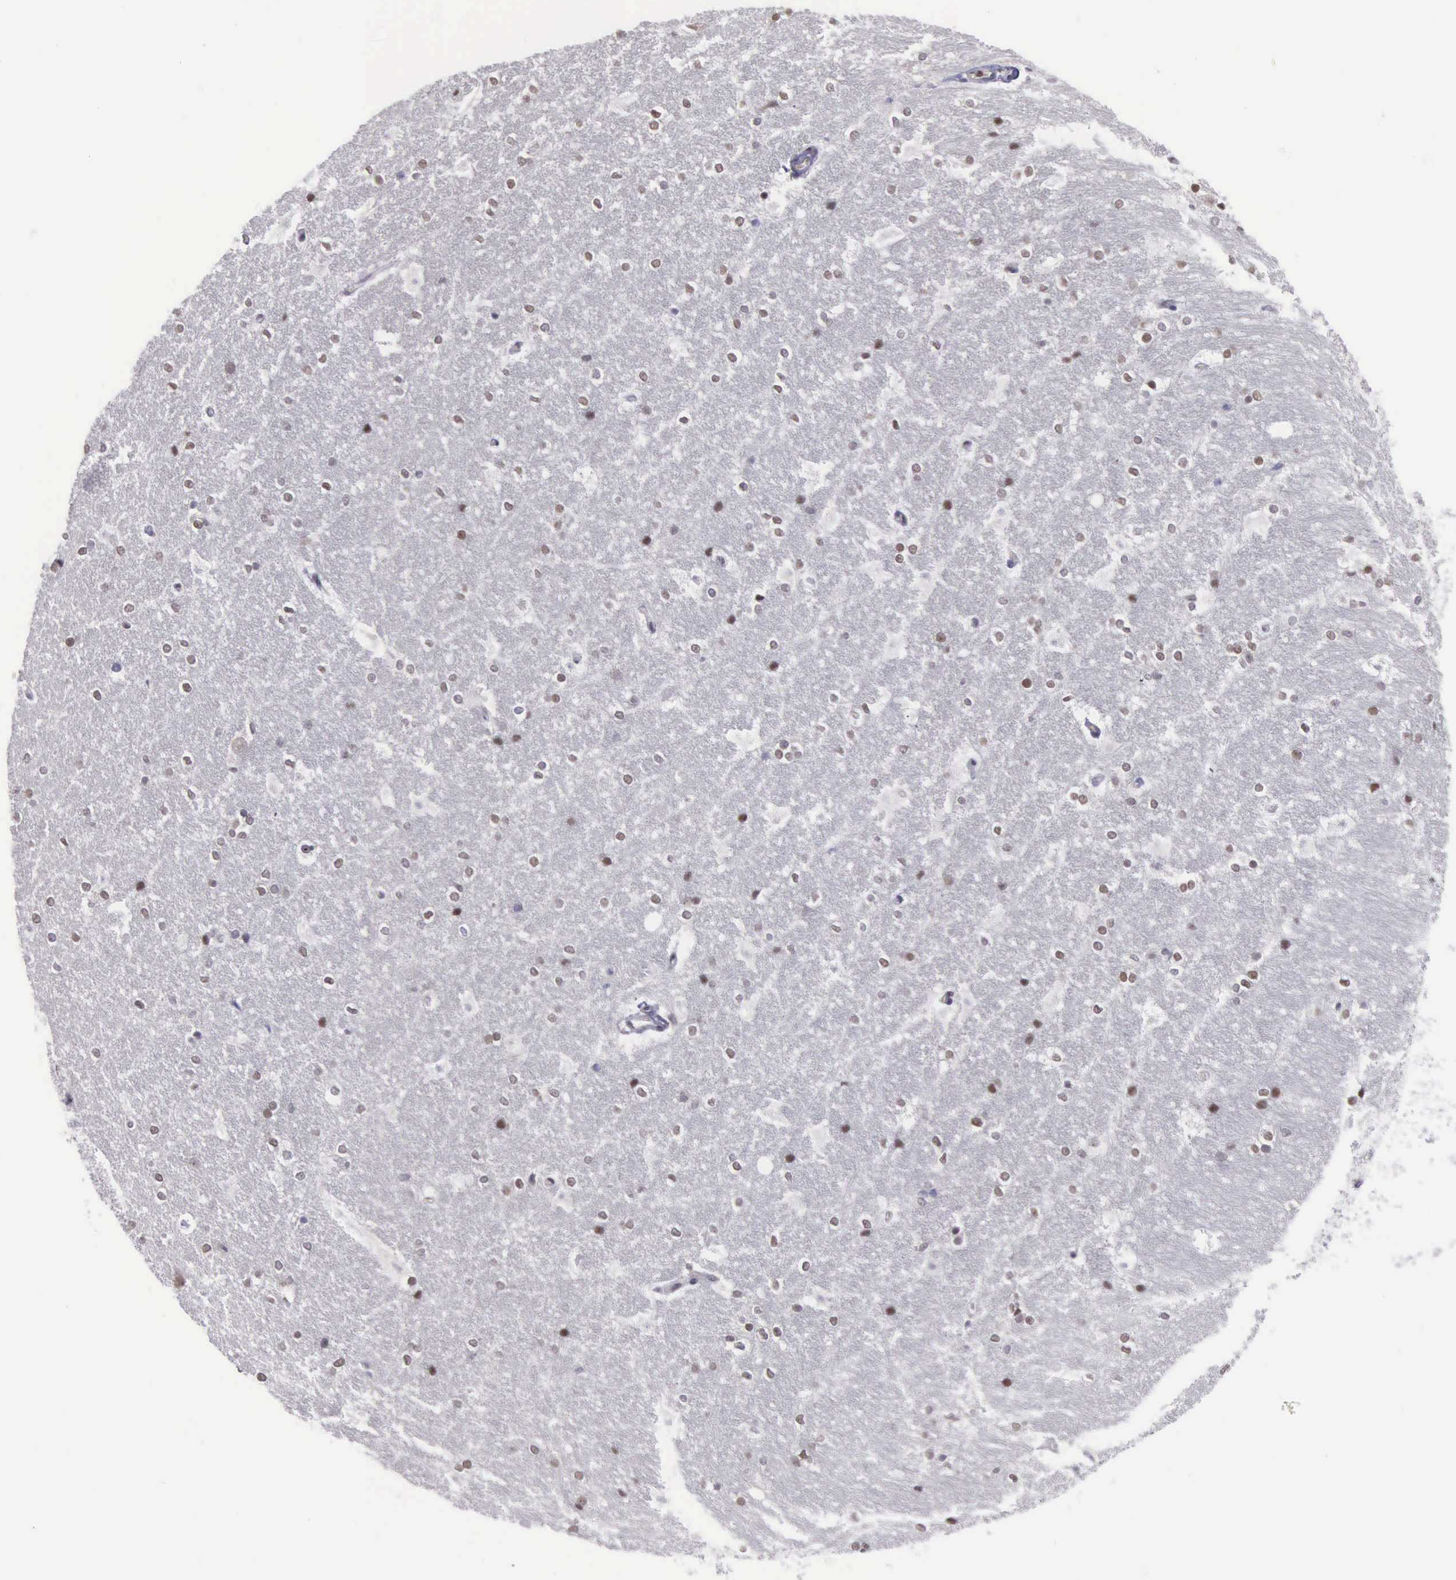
{"staining": {"intensity": "weak", "quantity": "<25%", "location": "nuclear"}, "tissue": "hippocampus", "cell_type": "Glial cells", "image_type": "normal", "snomed": [{"axis": "morphology", "description": "Normal tissue, NOS"}, {"axis": "topography", "description": "Hippocampus"}], "caption": "IHC of normal human hippocampus displays no expression in glial cells. Brightfield microscopy of IHC stained with DAB (brown) and hematoxylin (blue), captured at high magnification.", "gene": "VRK1", "patient": {"sex": "female", "age": 19}}